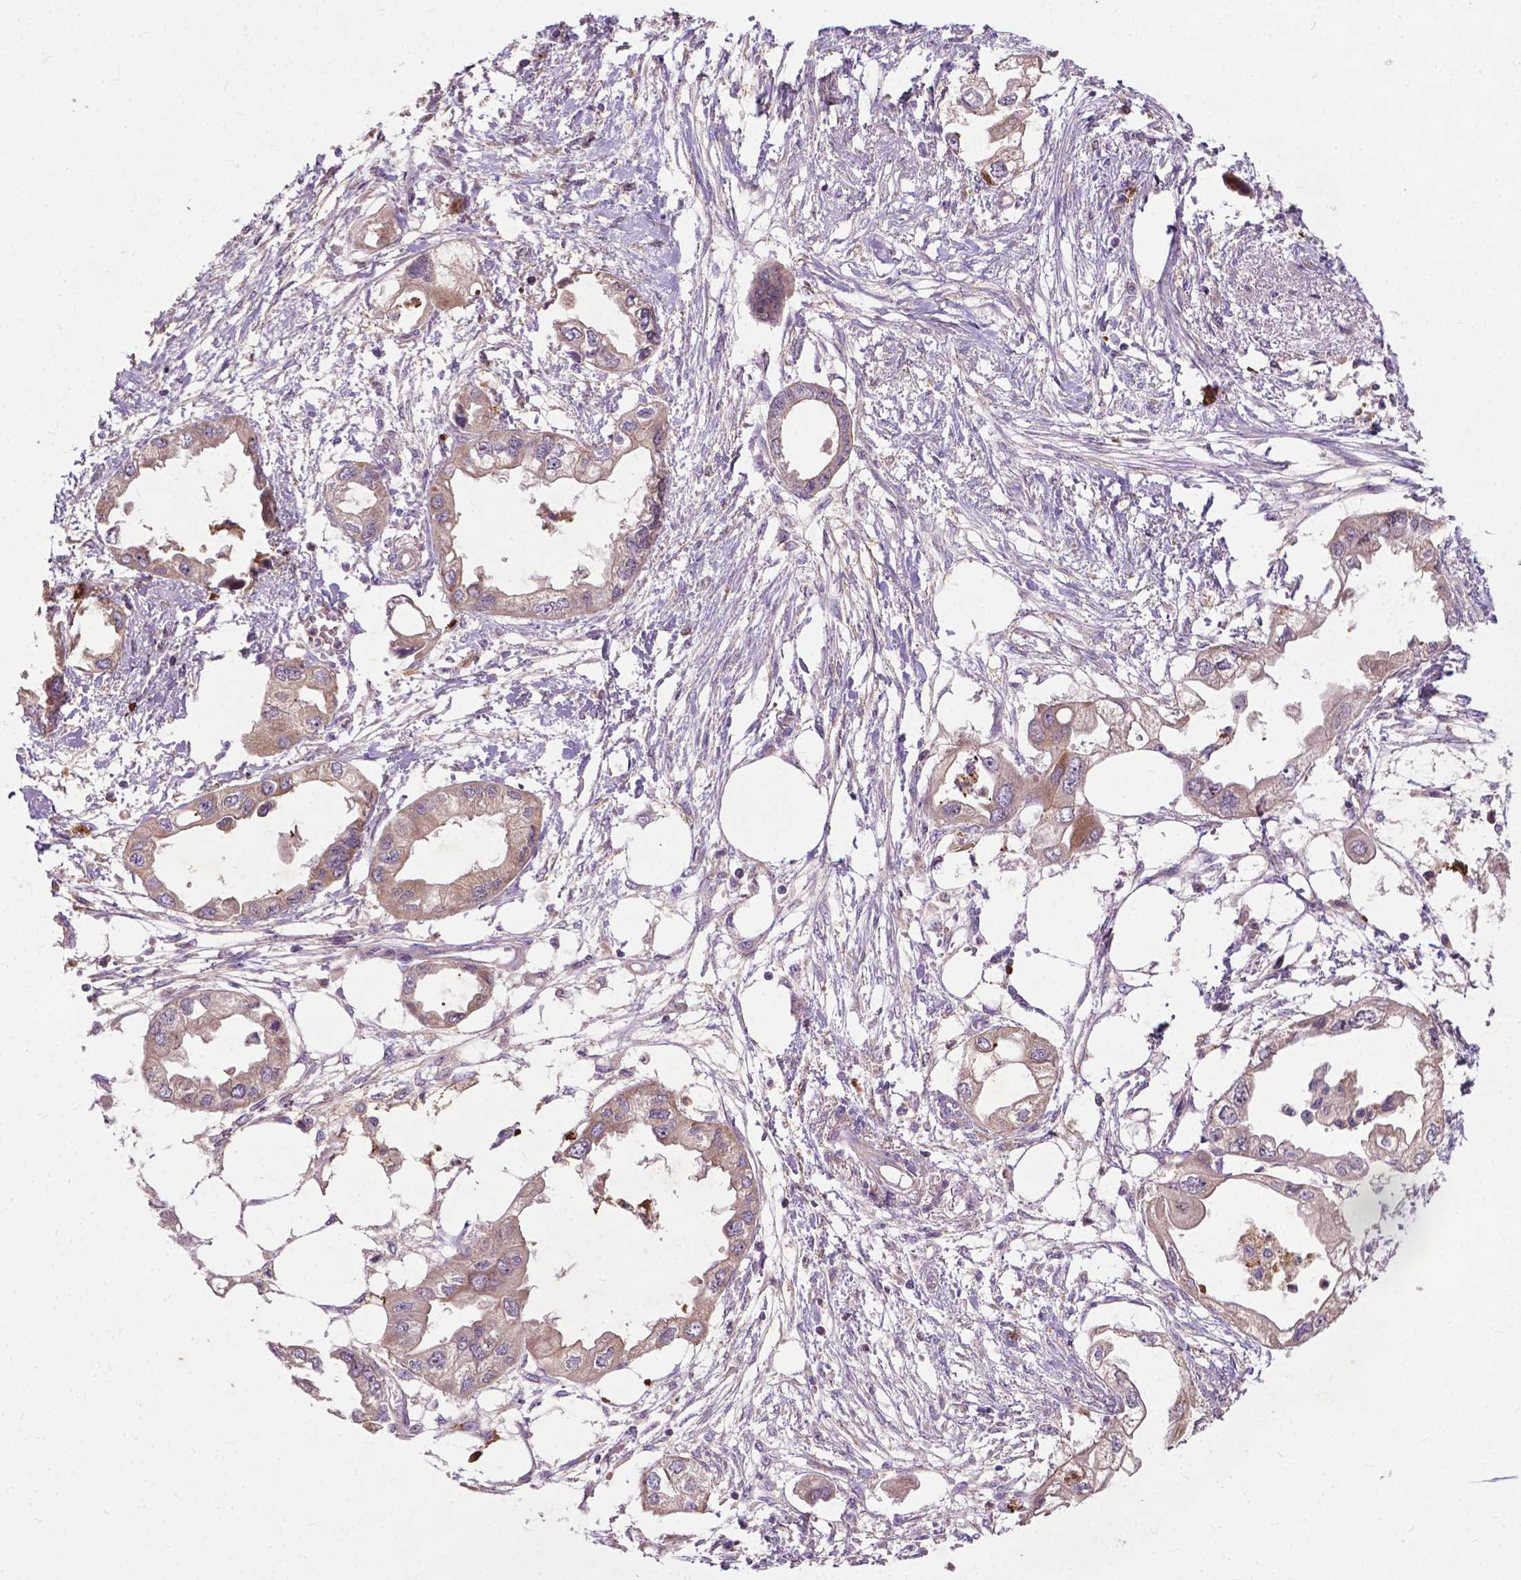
{"staining": {"intensity": "weak", "quantity": ">75%", "location": "cytoplasmic/membranous"}, "tissue": "endometrial cancer", "cell_type": "Tumor cells", "image_type": "cancer", "snomed": [{"axis": "morphology", "description": "Adenocarcinoma, NOS"}, {"axis": "morphology", "description": "Adenocarcinoma, metastatic, NOS"}, {"axis": "topography", "description": "Adipose tissue"}, {"axis": "topography", "description": "Endometrium"}], "caption": "Brown immunohistochemical staining in human endometrial cancer (adenocarcinoma) shows weak cytoplasmic/membranous staining in about >75% of tumor cells.", "gene": "PARP3", "patient": {"sex": "female", "age": 67}}